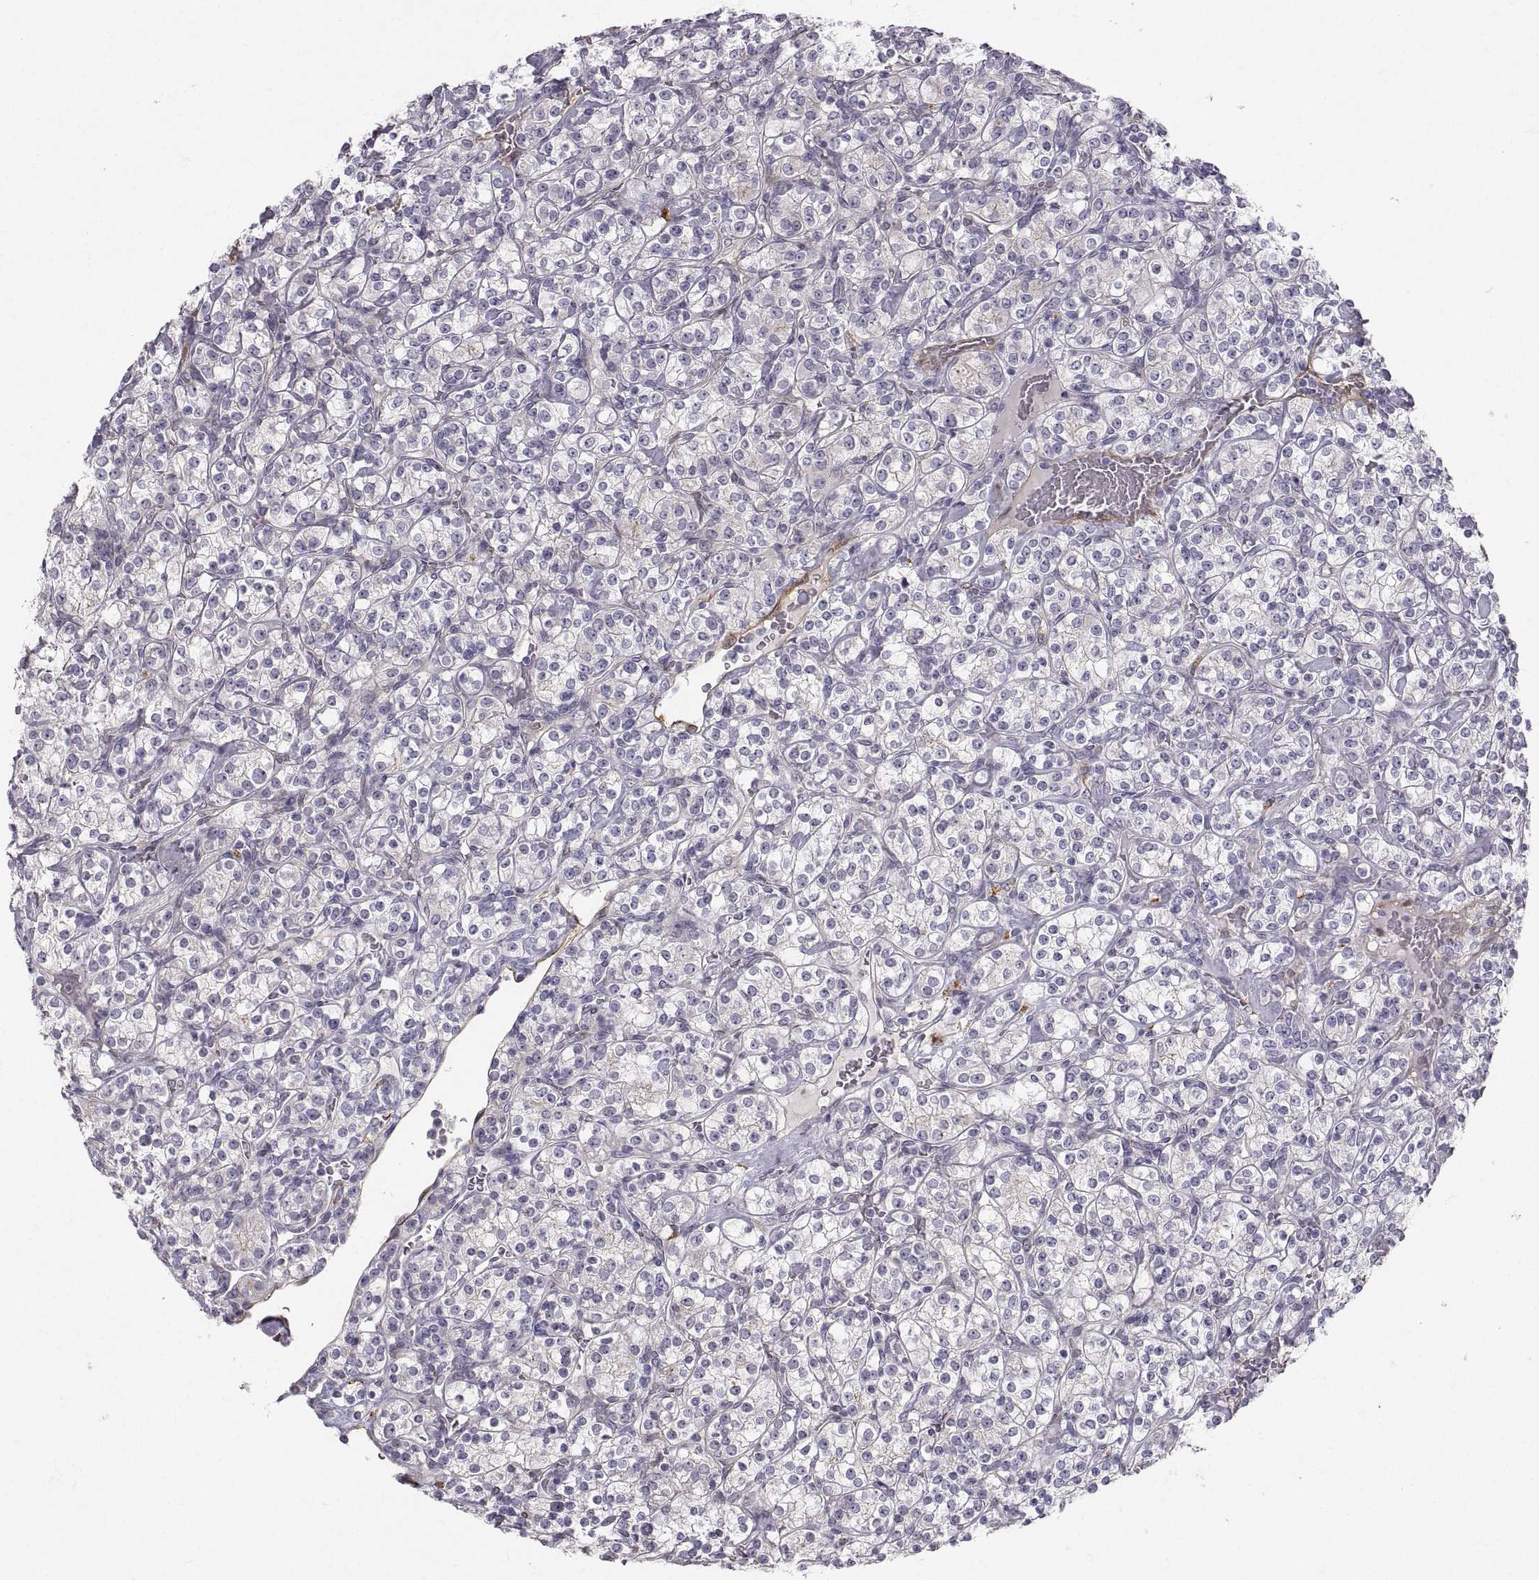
{"staining": {"intensity": "negative", "quantity": "none", "location": "none"}, "tissue": "renal cancer", "cell_type": "Tumor cells", "image_type": "cancer", "snomed": [{"axis": "morphology", "description": "Adenocarcinoma, NOS"}, {"axis": "topography", "description": "Kidney"}], "caption": "A micrograph of adenocarcinoma (renal) stained for a protein reveals no brown staining in tumor cells.", "gene": "PGM5", "patient": {"sex": "male", "age": 77}}